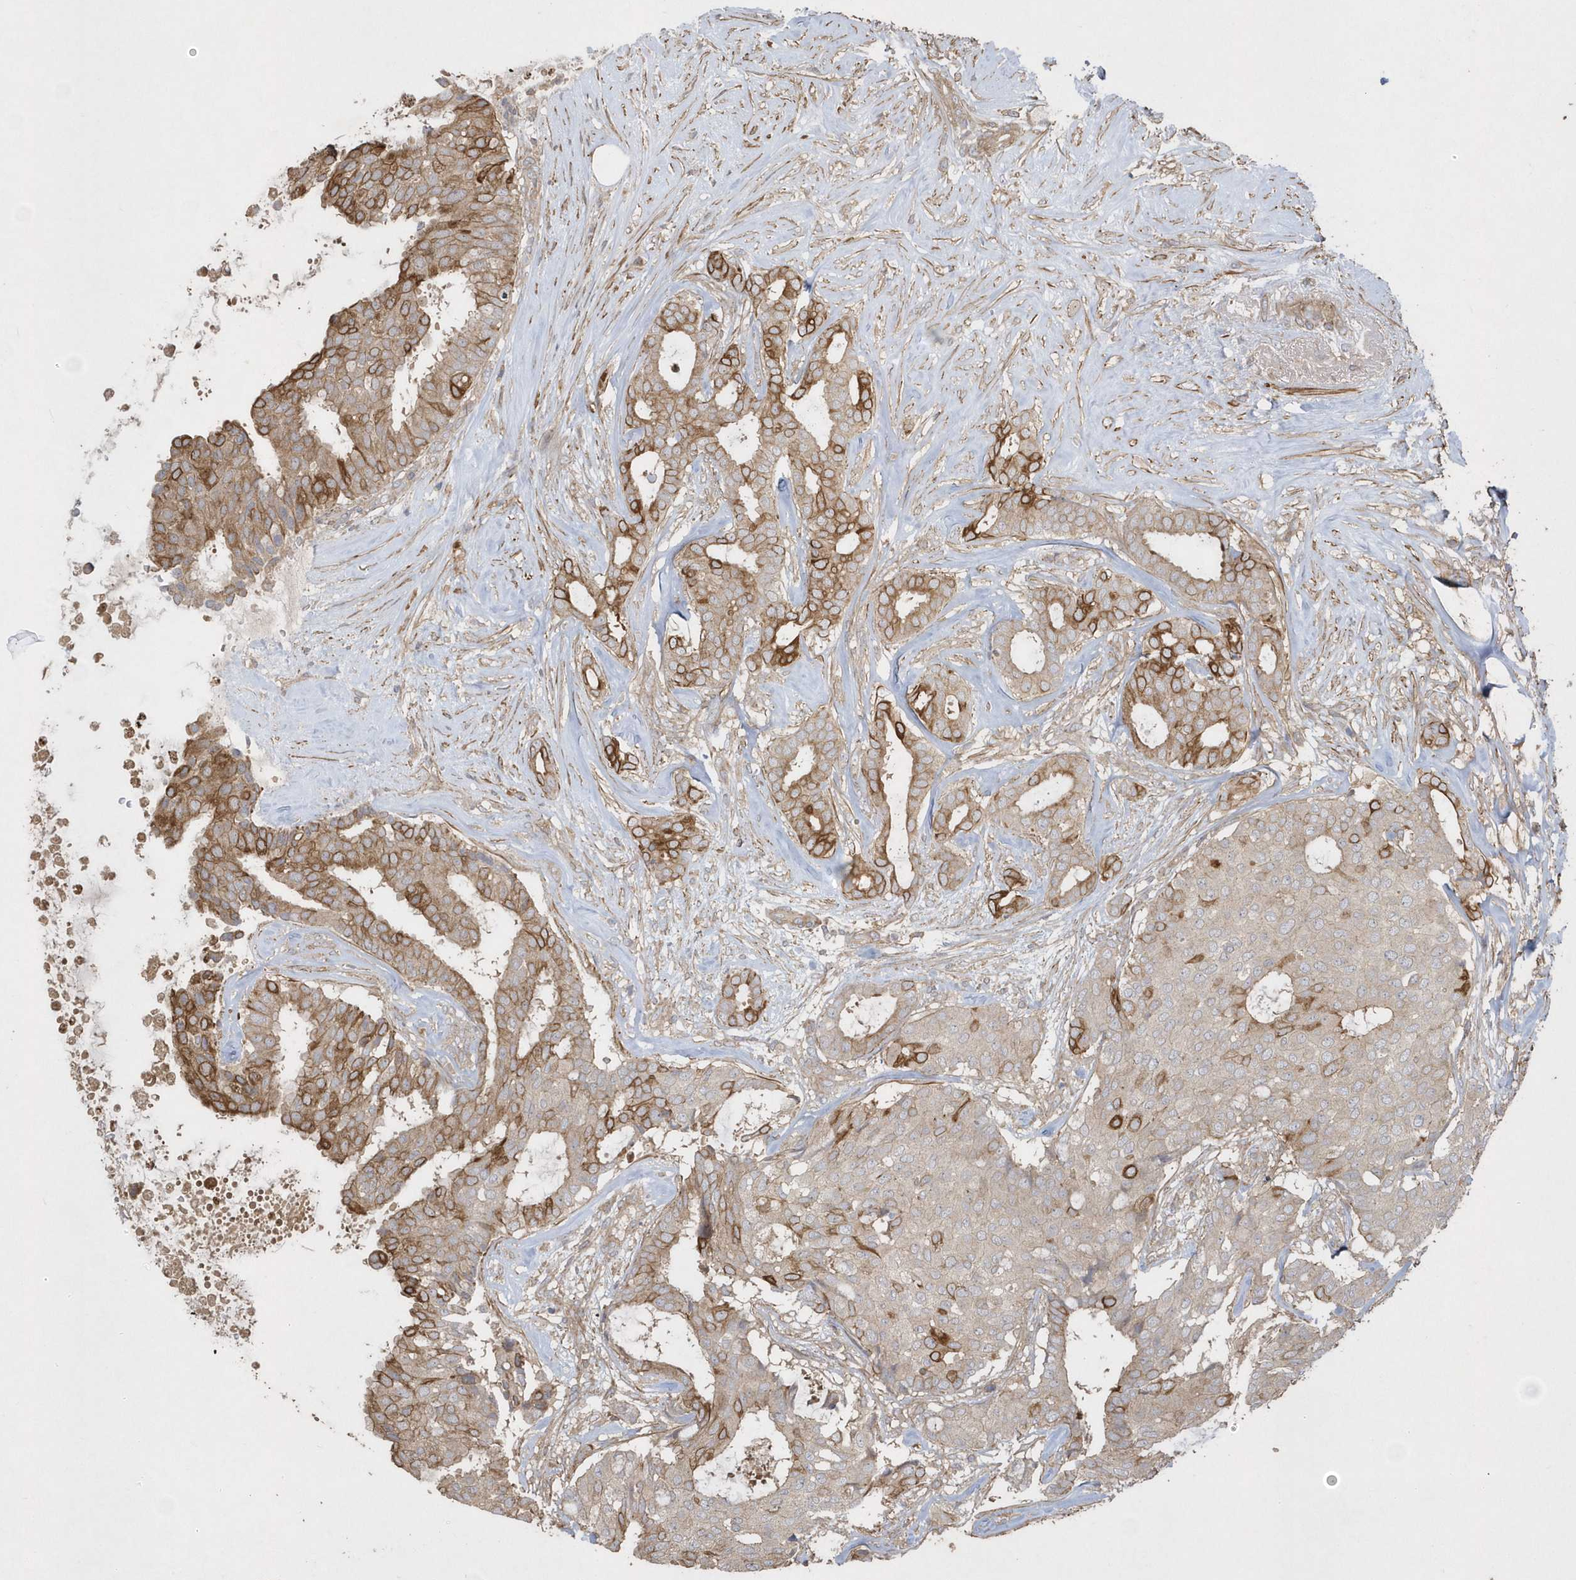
{"staining": {"intensity": "strong", "quantity": "25%-75%", "location": "cytoplasmic/membranous"}, "tissue": "breast cancer", "cell_type": "Tumor cells", "image_type": "cancer", "snomed": [{"axis": "morphology", "description": "Duct carcinoma"}, {"axis": "topography", "description": "Breast"}], "caption": "DAB immunohistochemical staining of breast cancer (infiltrating ductal carcinoma) shows strong cytoplasmic/membranous protein positivity in approximately 25%-75% of tumor cells.", "gene": "SENP8", "patient": {"sex": "female", "age": 75}}